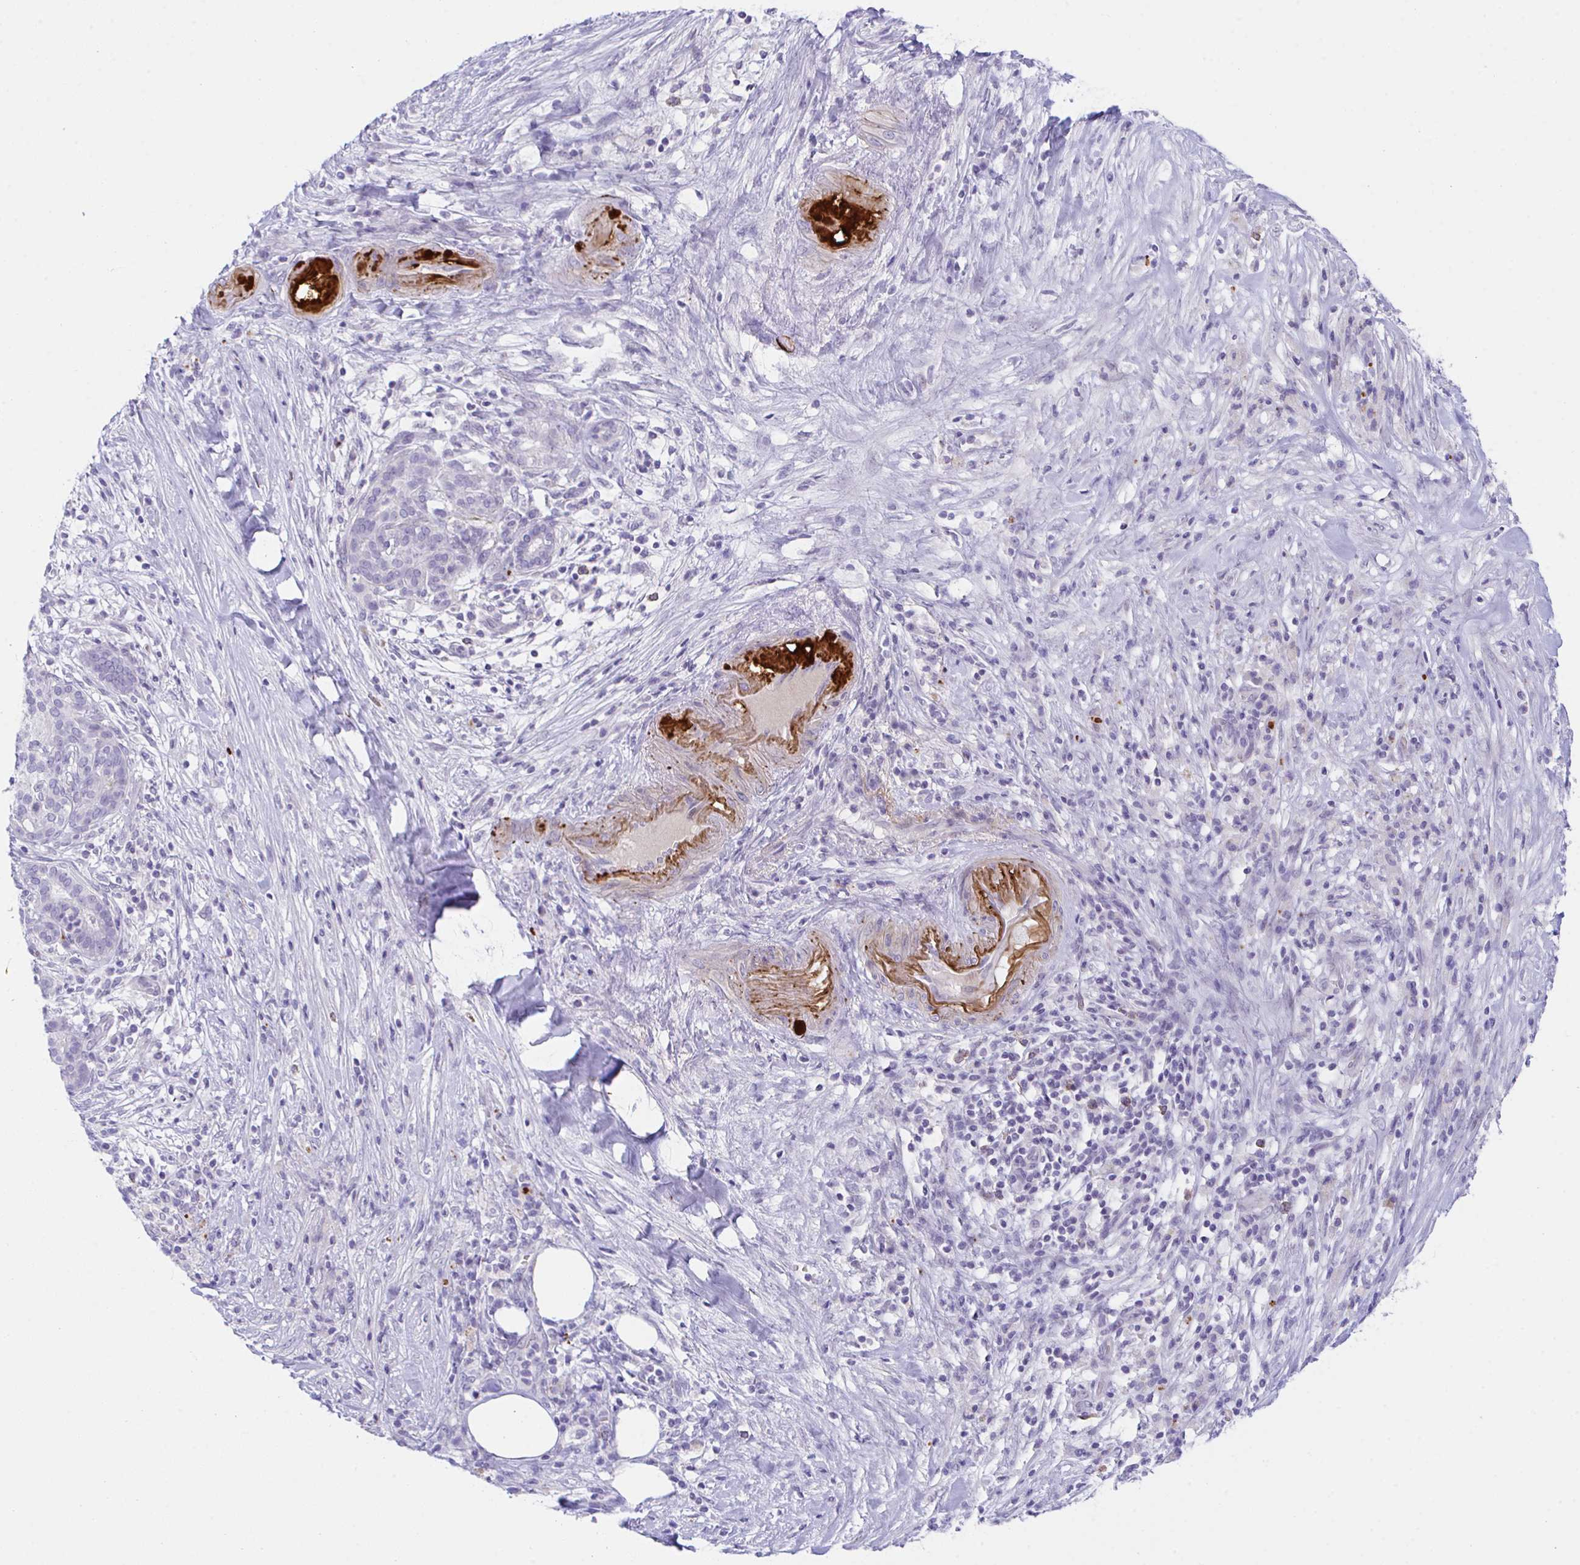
{"staining": {"intensity": "negative", "quantity": "none", "location": "none"}, "tissue": "pancreatic cancer", "cell_type": "Tumor cells", "image_type": "cancer", "snomed": [{"axis": "morphology", "description": "Adenocarcinoma, NOS"}, {"axis": "topography", "description": "Pancreas"}], "caption": "The immunohistochemistry micrograph has no significant expression in tumor cells of pancreatic adenocarcinoma tissue. The staining is performed using DAB (3,3'-diaminobenzidine) brown chromogen with nuclei counter-stained in using hematoxylin.", "gene": "KMT2E", "patient": {"sex": "male", "age": 44}}